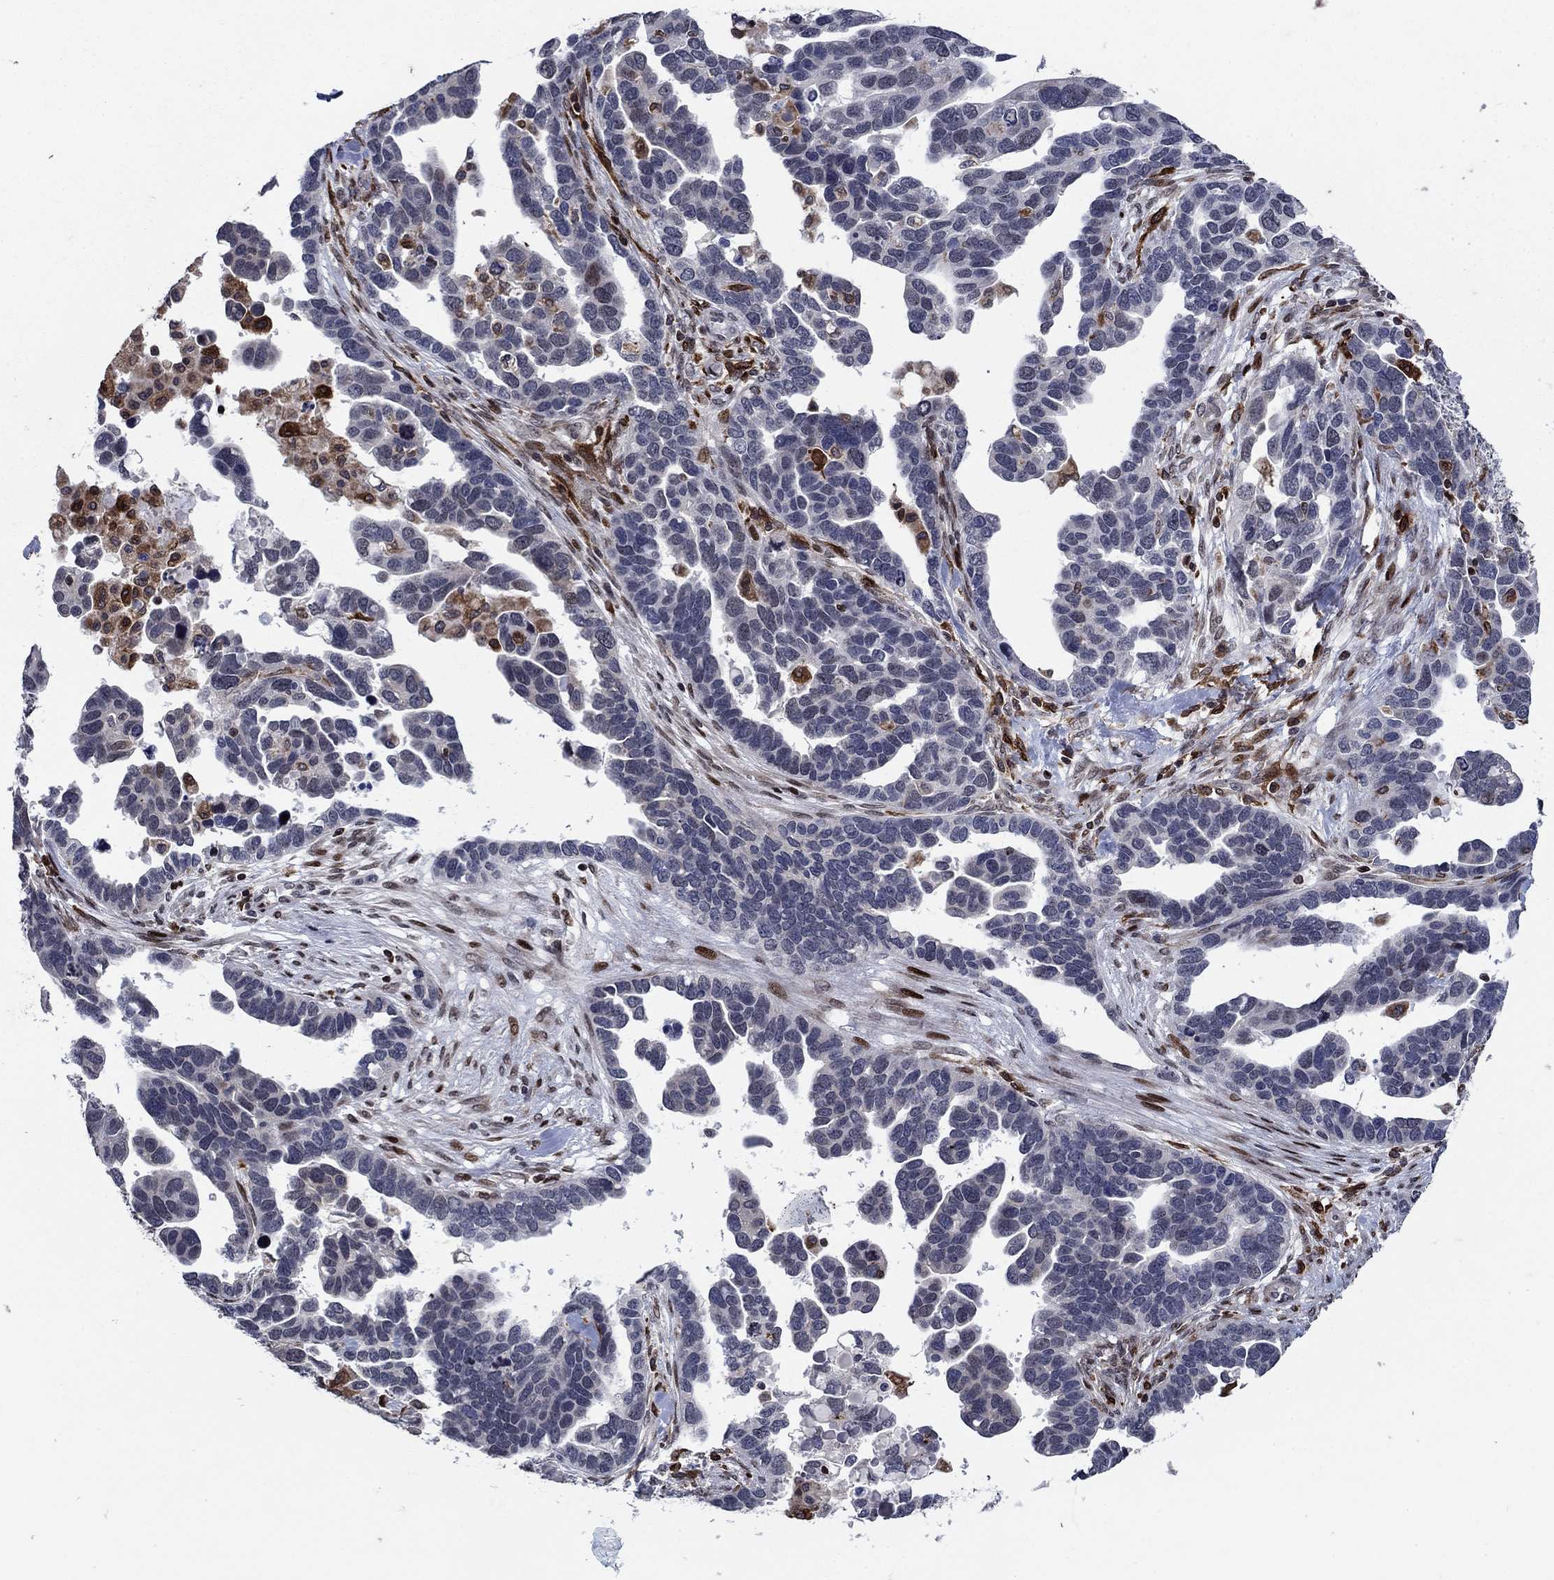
{"staining": {"intensity": "negative", "quantity": "none", "location": "none"}, "tissue": "ovarian cancer", "cell_type": "Tumor cells", "image_type": "cancer", "snomed": [{"axis": "morphology", "description": "Cystadenocarcinoma, serous, NOS"}, {"axis": "topography", "description": "Ovary"}], "caption": "Immunohistochemical staining of human serous cystadenocarcinoma (ovarian) reveals no significant expression in tumor cells.", "gene": "DHRS7", "patient": {"sex": "female", "age": 54}}